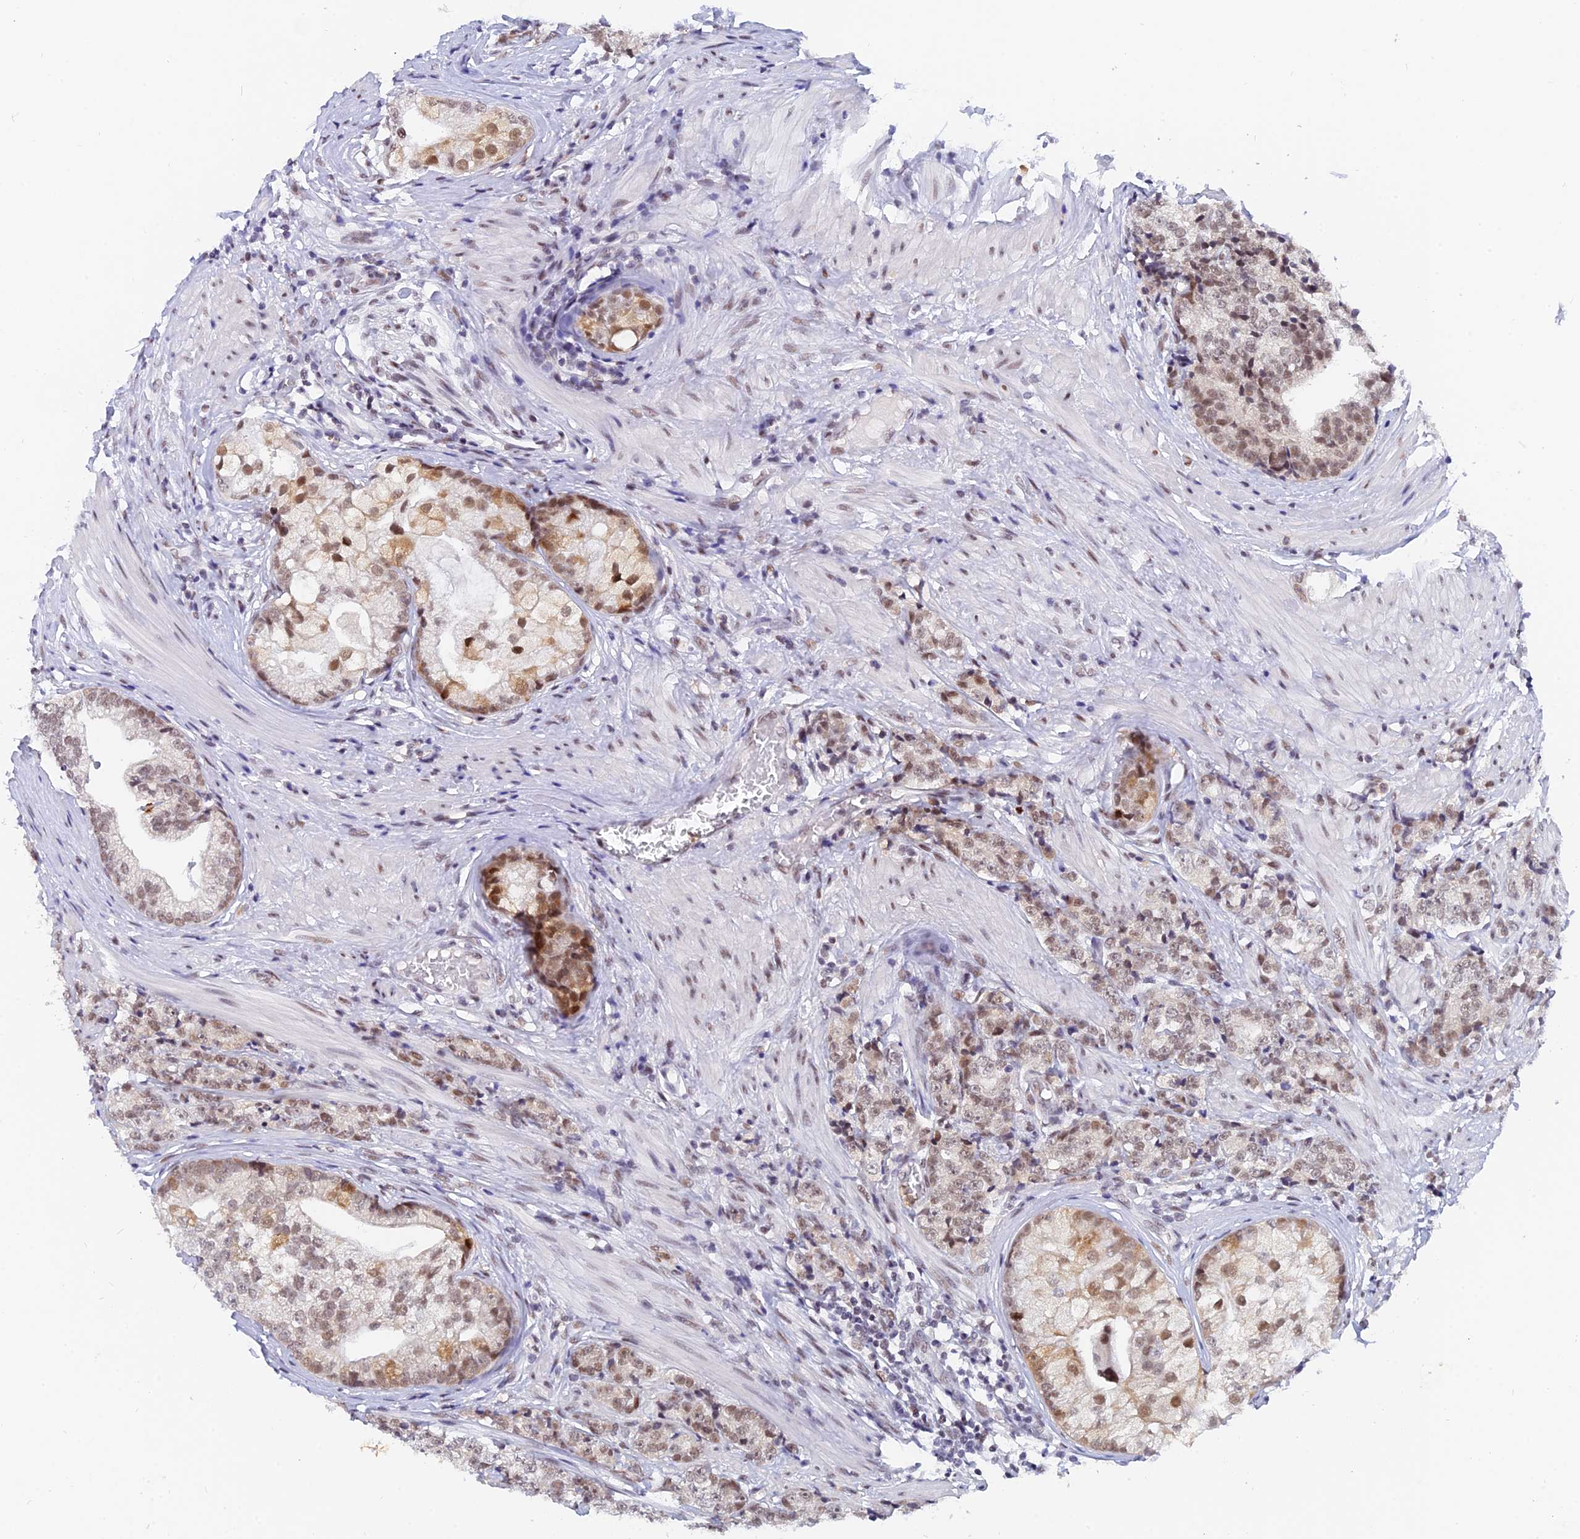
{"staining": {"intensity": "weak", "quantity": ">75%", "location": "nuclear"}, "tissue": "prostate cancer", "cell_type": "Tumor cells", "image_type": "cancer", "snomed": [{"axis": "morphology", "description": "Adenocarcinoma, High grade"}, {"axis": "topography", "description": "Prostate"}], "caption": "Brown immunohistochemical staining in human prostate cancer (adenocarcinoma (high-grade)) shows weak nuclear positivity in about >75% of tumor cells.", "gene": "DPY30", "patient": {"sex": "male", "age": 69}}